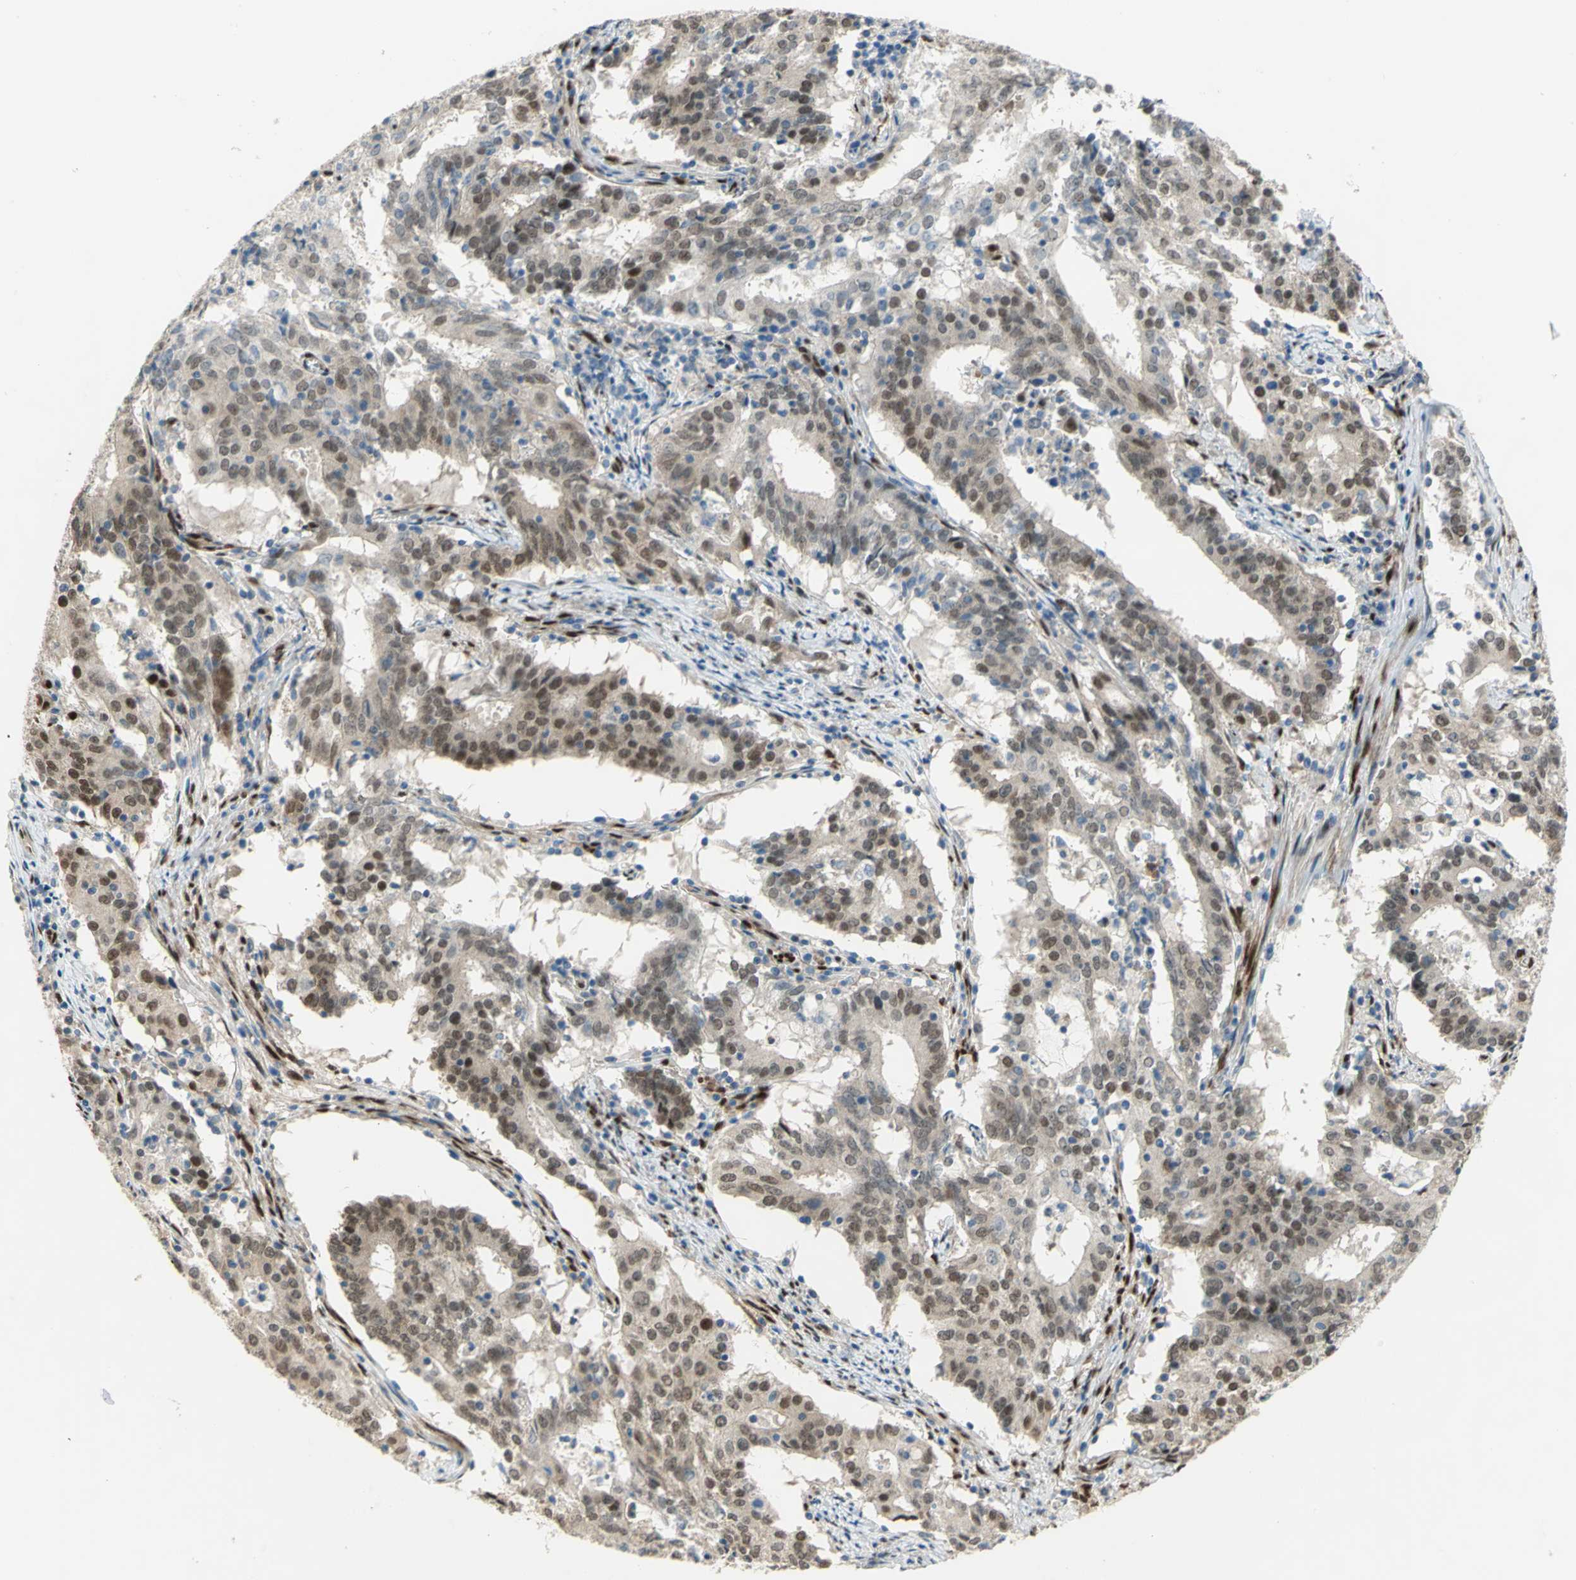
{"staining": {"intensity": "moderate", "quantity": ">75%", "location": "cytoplasmic/membranous,nuclear"}, "tissue": "cervical cancer", "cell_type": "Tumor cells", "image_type": "cancer", "snomed": [{"axis": "morphology", "description": "Adenocarcinoma, NOS"}, {"axis": "topography", "description": "Cervix"}], "caption": "Moderate cytoplasmic/membranous and nuclear protein staining is identified in approximately >75% of tumor cells in cervical cancer. The staining was performed using DAB (3,3'-diaminobenzidine) to visualize the protein expression in brown, while the nuclei were stained in blue with hematoxylin (Magnification: 20x).", "gene": "RBFOX2", "patient": {"sex": "female", "age": 44}}